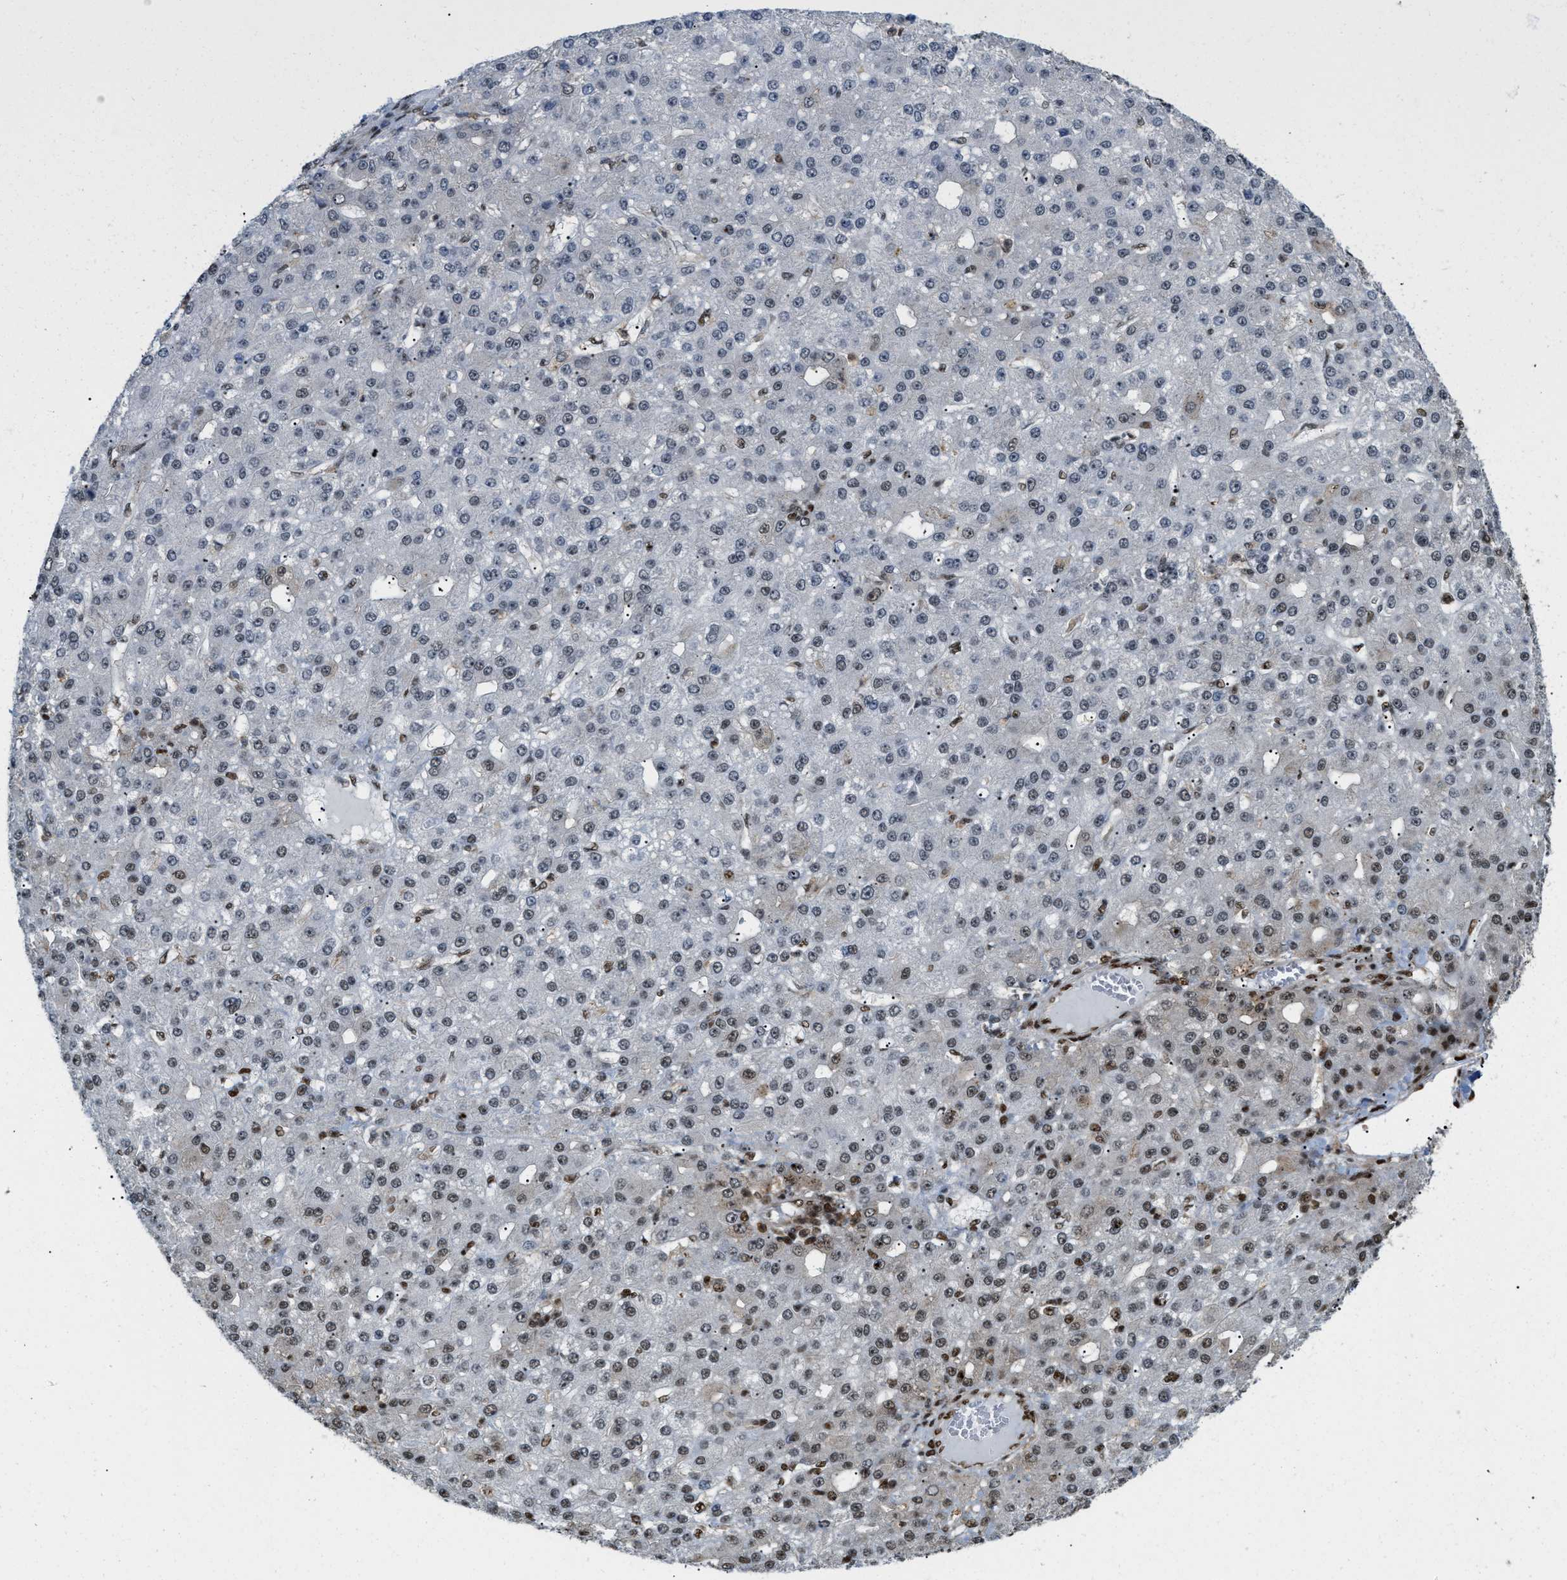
{"staining": {"intensity": "moderate", "quantity": "25%-75%", "location": "nuclear"}, "tissue": "liver cancer", "cell_type": "Tumor cells", "image_type": "cancer", "snomed": [{"axis": "morphology", "description": "Carcinoma, Hepatocellular, NOS"}, {"axis": "topography", "description": "Liver"}], "caption": "The photomicrograph displays staining of liver cancer, revealing moderate nuclear protein positivity (brown color) within tumor cells.", "gene": "NUMA1", "patient": {"sex": "male", "age": 67}}